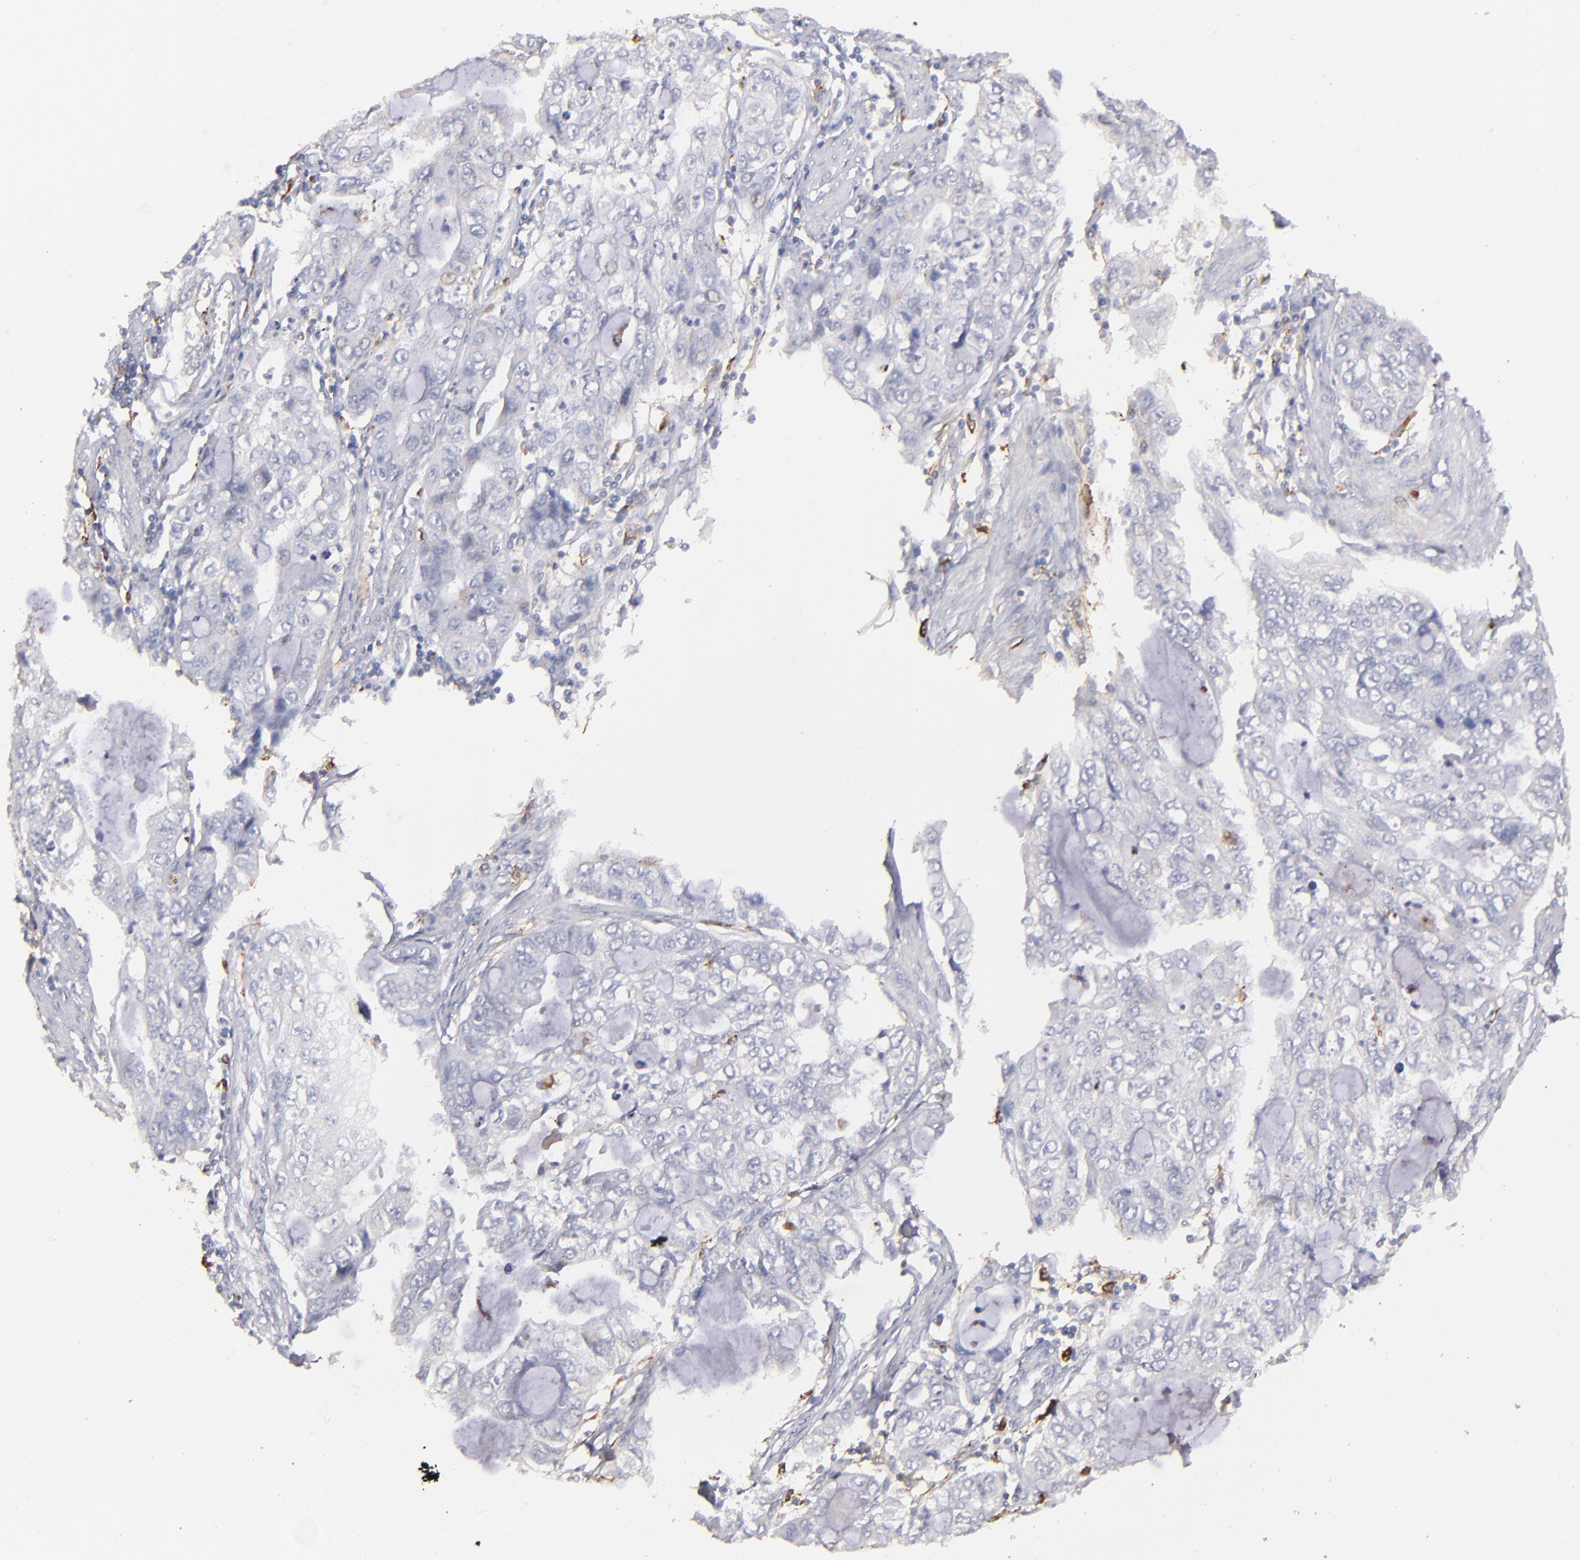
{"staining": {"intensity": "negative", "quantity": "none", "location": "none"}, "tissue": "stomach cancer", "cell_type": "Tumor cells", "image_type": "cancer", "snomed": [{"axis": "morphology", "description": "Adenocarcinoma, NOS"}, {"axis": "topography", "description": "Stomach, upper"}], "caption": "Immunohistochemistry photomicrograph of neoplastic tissue: stomach adenocarcinoma stained with DAB (3,3'-diaminobenzidine) reveals no significant protein expression in tumor cells. (Immunohistochemistry, brightfield microscopy, high magnification).", "gene": "C1QA", "patient": {"sex": "female", "age": 52}}